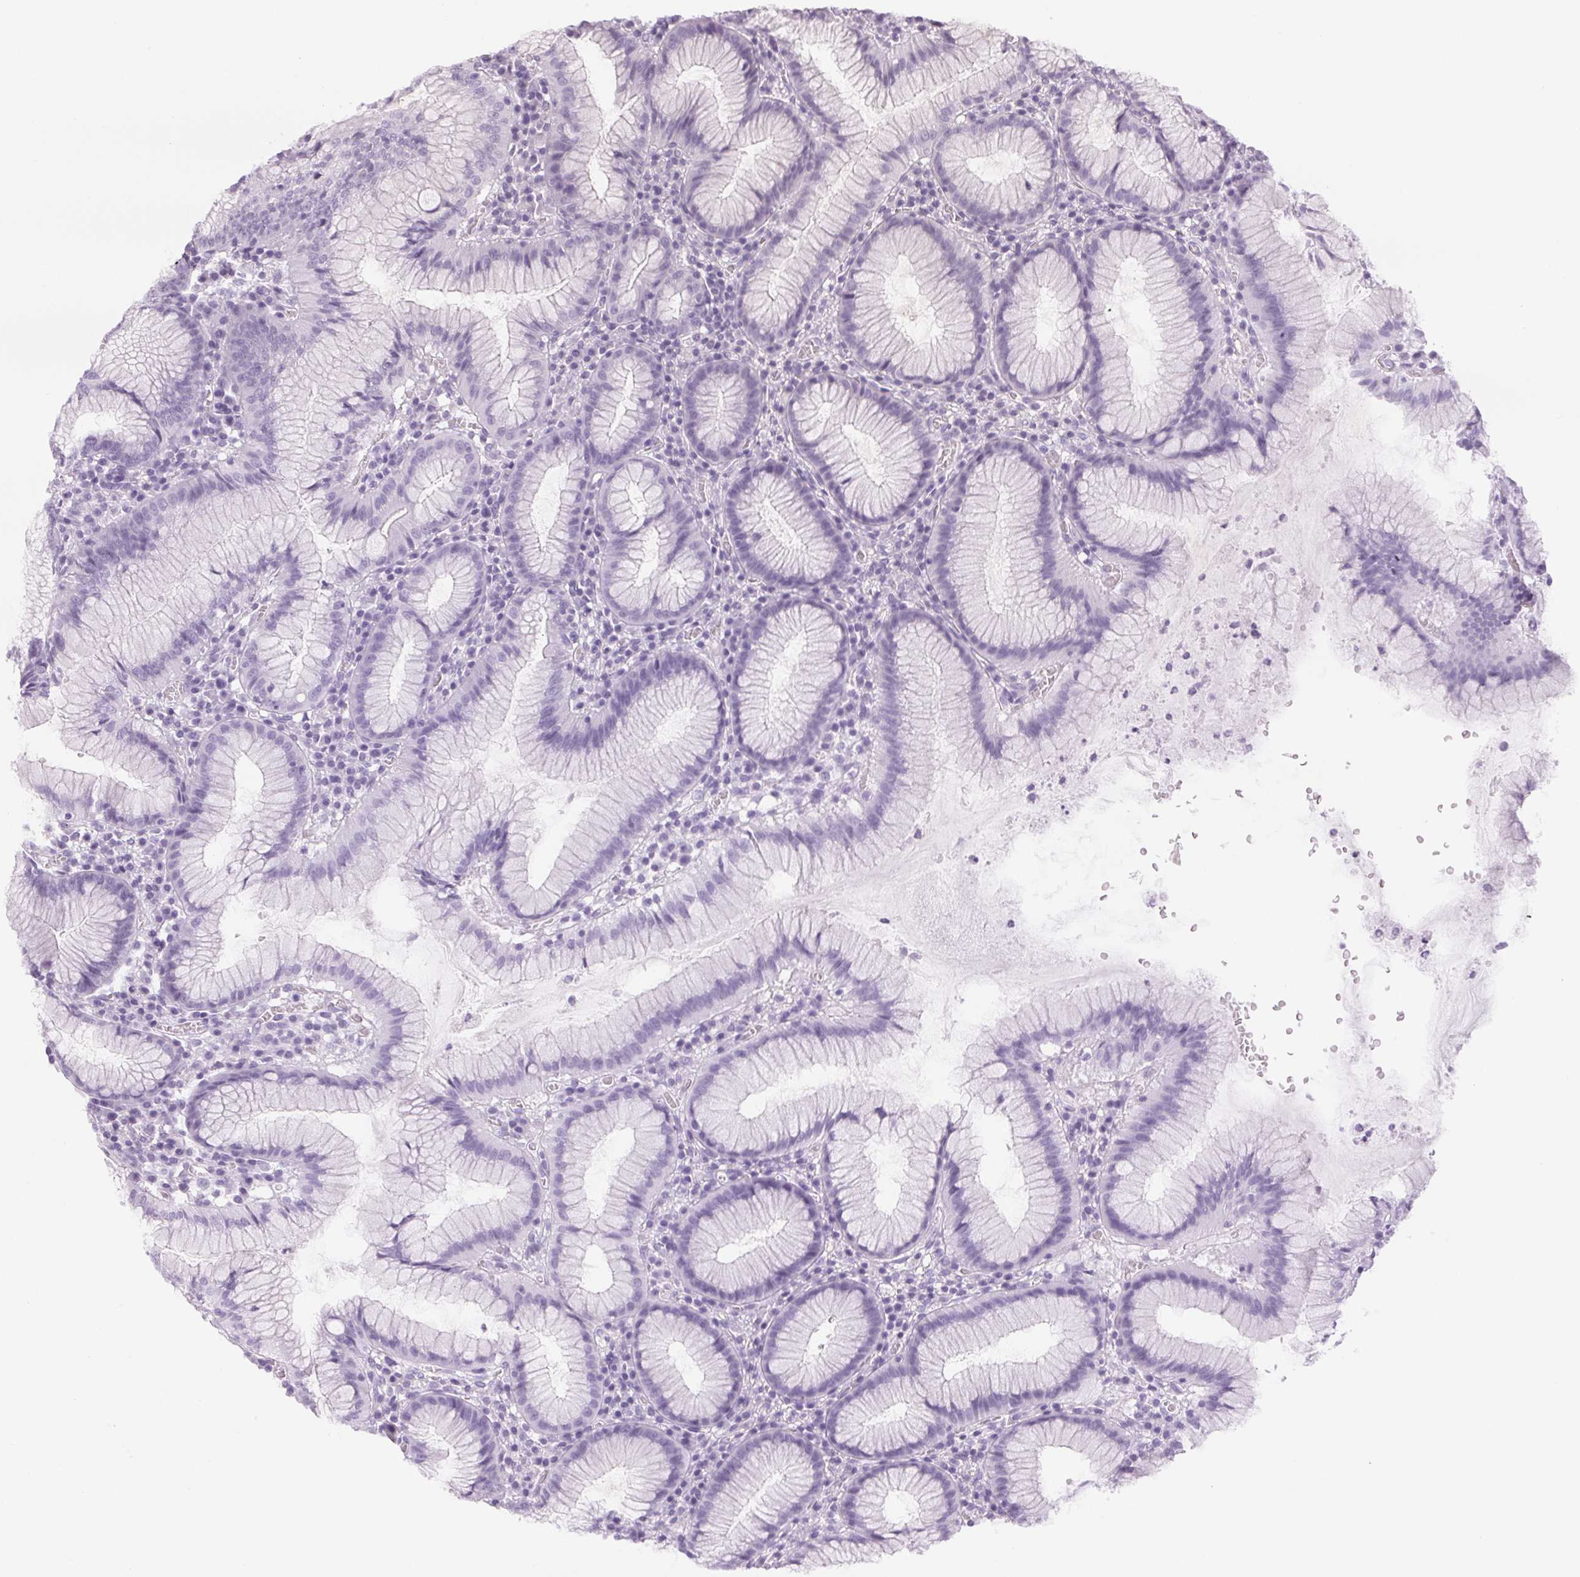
{"staining": {"intensity": "negative", "quantity": "none", "location": "none"}, "tissue": "stomach", "cell_type": "Glandular cells", "image_type": "normal", "snomed": [{"axis": "morphology", "description": "Normal tissue, NOS"}, {"axis": "topography", "description": "Stomach"}], "caption": "IHC micrograph of unremarkable stomach: stomach stained with DAB (3,3'-diaminobenzidine) shows no significant protein positivity in glandular cells. (DAB (3,3'-diaminobenzidine) IHC with hematoxylin counter stain).", "gene": "LTF", "patient": {"sex": "male", "age": 55}}